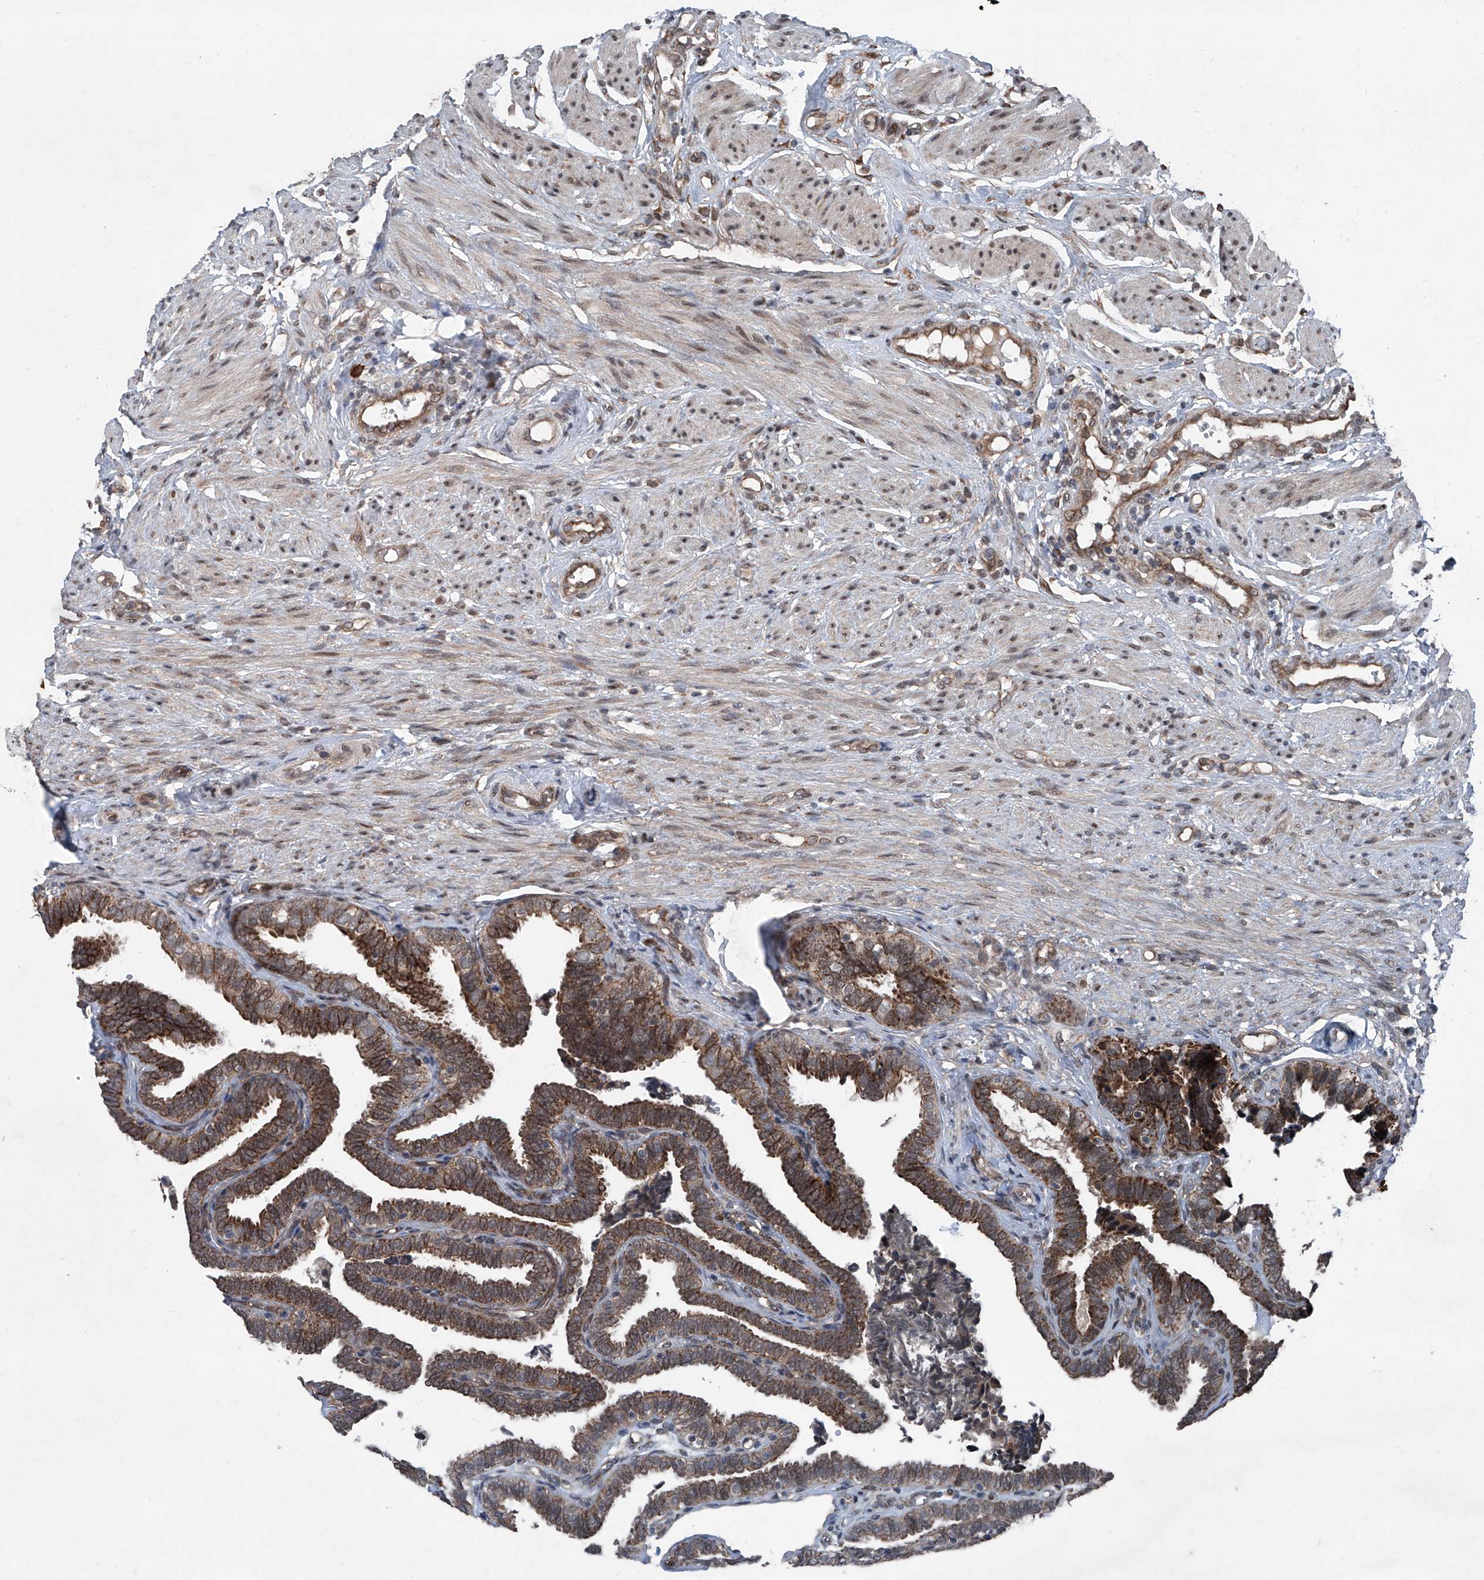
{"staining": {"intensity": "moderate", "quantity": ">75%", "location": "cytoplasmic/membranous"}, "tissue": "fallopian tube", "cell_type": "Glandular cells", "image_type": "normal", "snomed": [{"axis": "morphology", "description": "Normal tissue, NOS"}, {"axis": "topography", "description": "Fallopian tube"}], "caption": "The micrograph shows staining of benign fallopian tube, revealing moderate cytoplasmic/membranous protein staining (brown color) within glandular cells.", "gene": "COA7", "patient": {"sex": "female", "age": 39}}